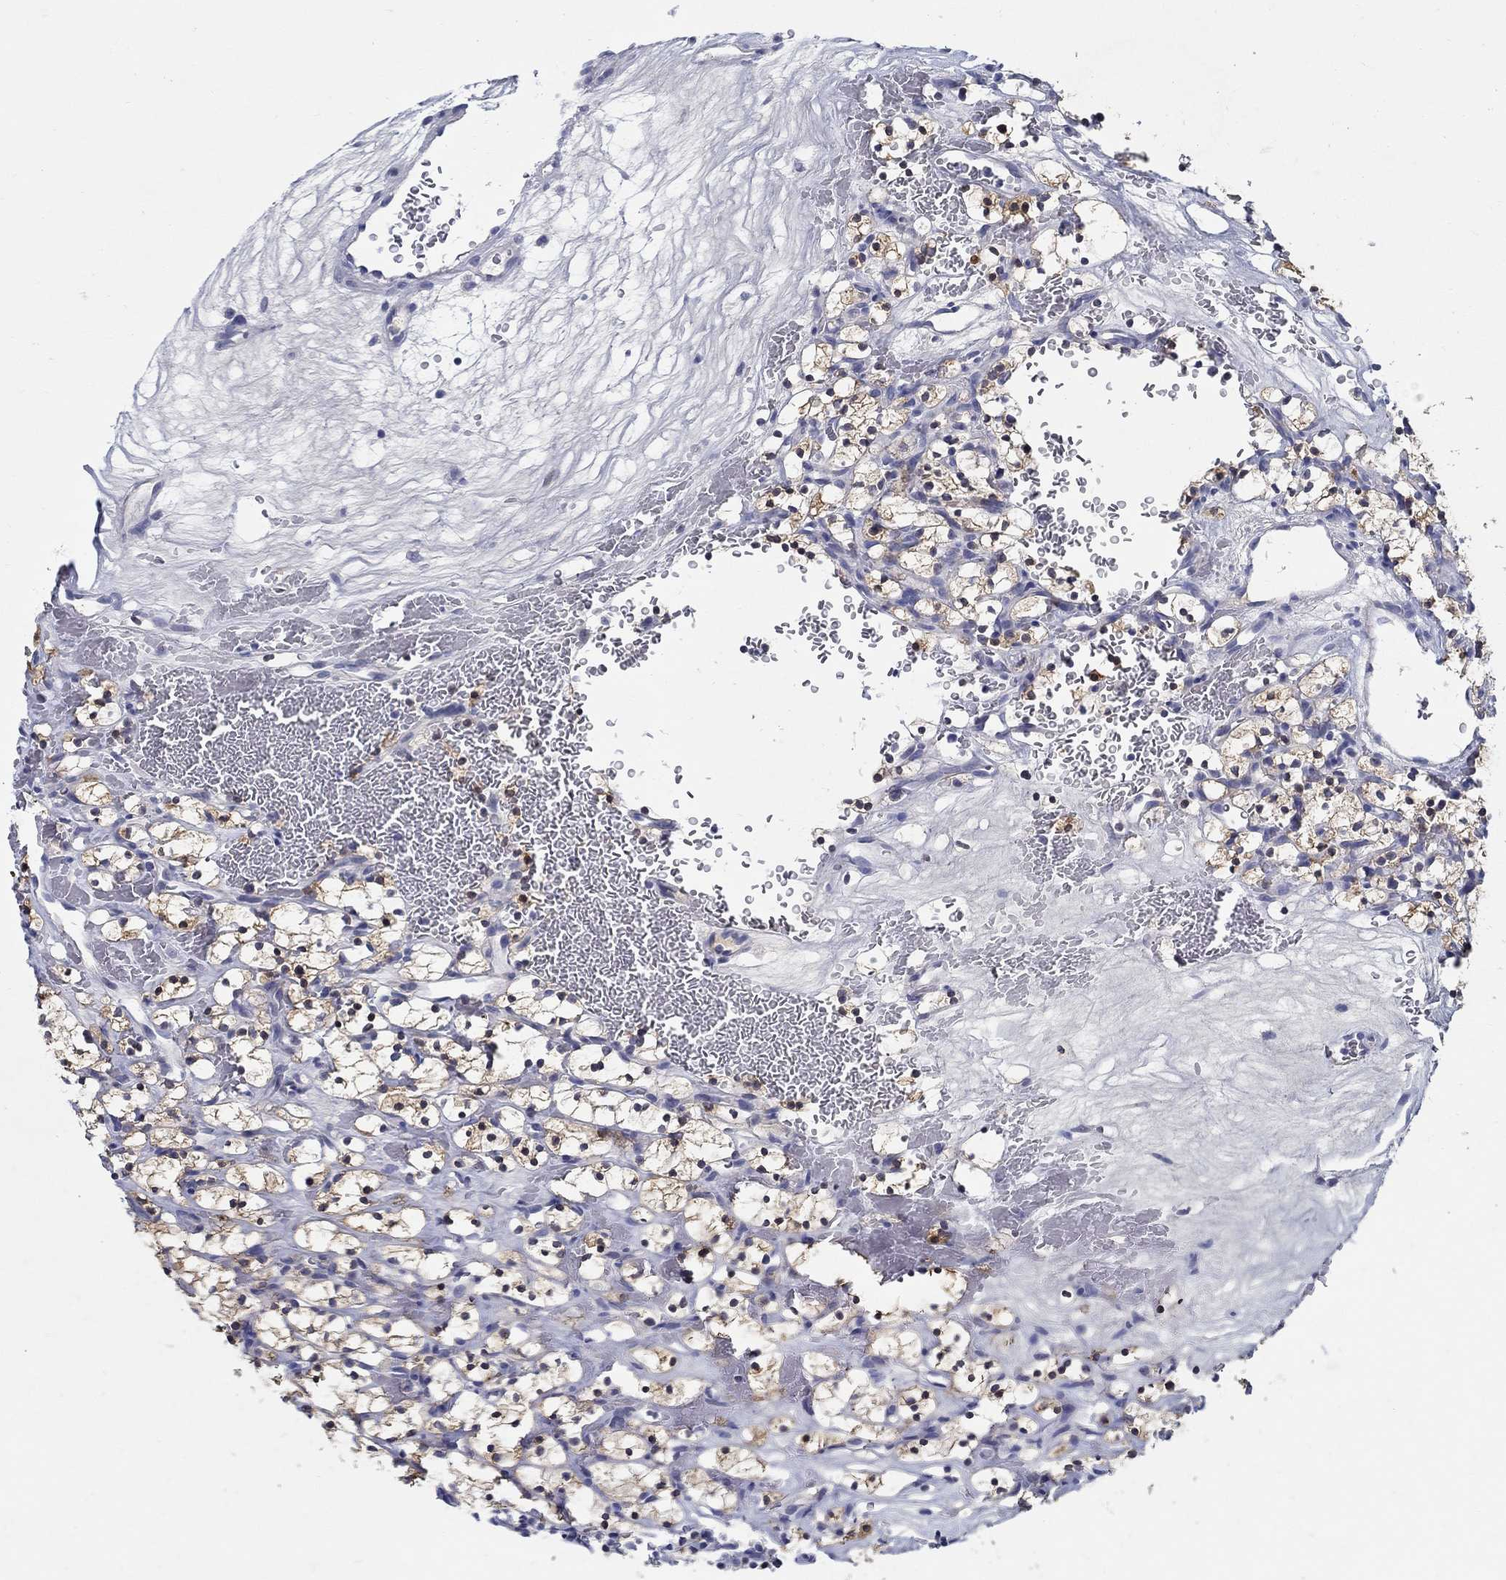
{"staining": {"intensity": "moderate", "quantity": "<25%", "location": "cytoplasmic/membranous"}, "tissue": "renal cancer", "cell_type": "Tumor cells", "image_type": "cancer", "snomed": [{"axis": "morphology", "description": "Adenocarcinoma, NOS"}, {"axis": "topography", "description": "Kidney"}], "caption": "An immunohistochemistry (IHC) micrograph of tumor tissue is shown. Protein staining in brown labels moderate cytoplasmic/membranous positivity in renal cancer (adenocarcinoma) within tumor cells.", "gene": "CRYGD", "patient": {"sex": "female", "age": 64}}